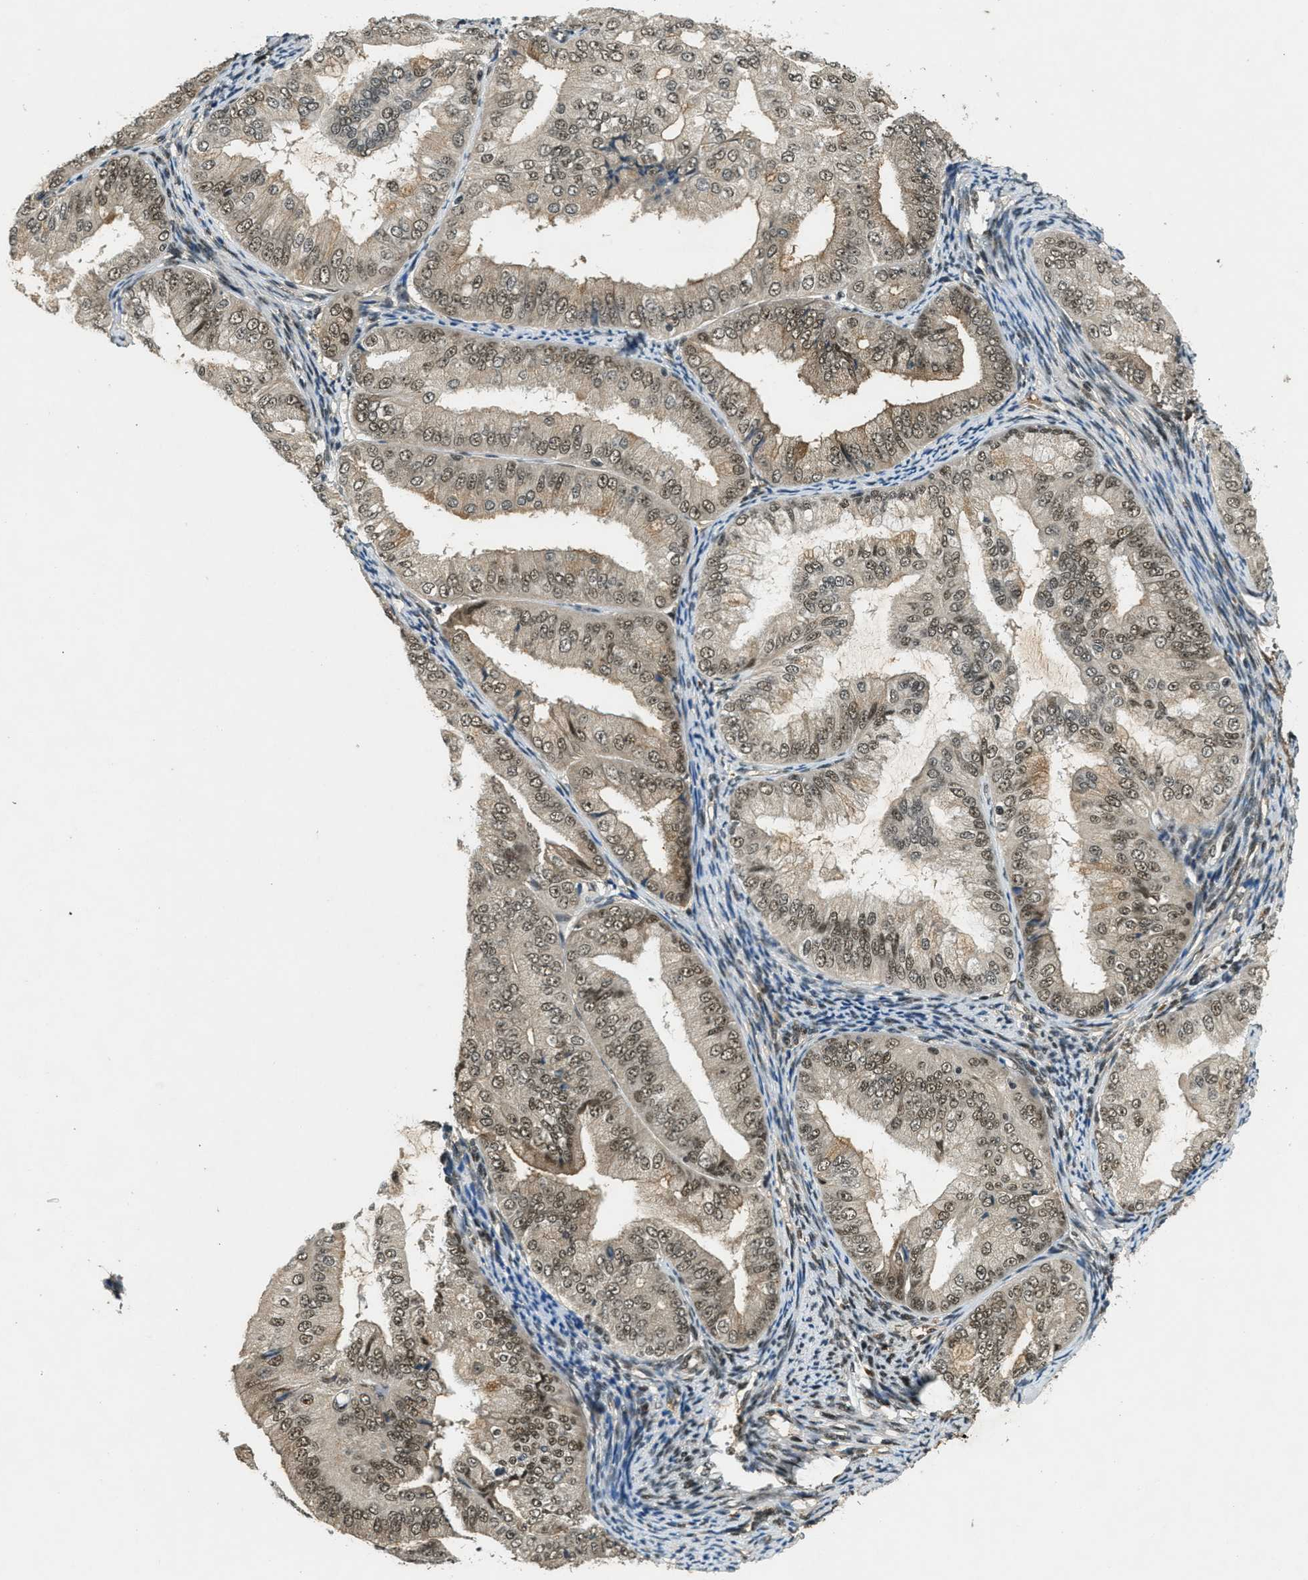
{"staining": {"intensity": "moderate", "quantity": ">75%", "location": "nuclear"}, "tissue": "endometrial cancer", "cell_type": "Tumor cells", "image_type": "cancer", "snomed": [{"axis": "morphology", "description": "Adenocarcinoma, NOS"}, {"axis": "topography", "description": "Endometrium"}], "caption": "Adenocarcinoma (endometrial) stained with a protein marker reveals moderate staining in tumor cells.", "gene": "ZNF148", "patient": {"sex": "female", "age": 63}}